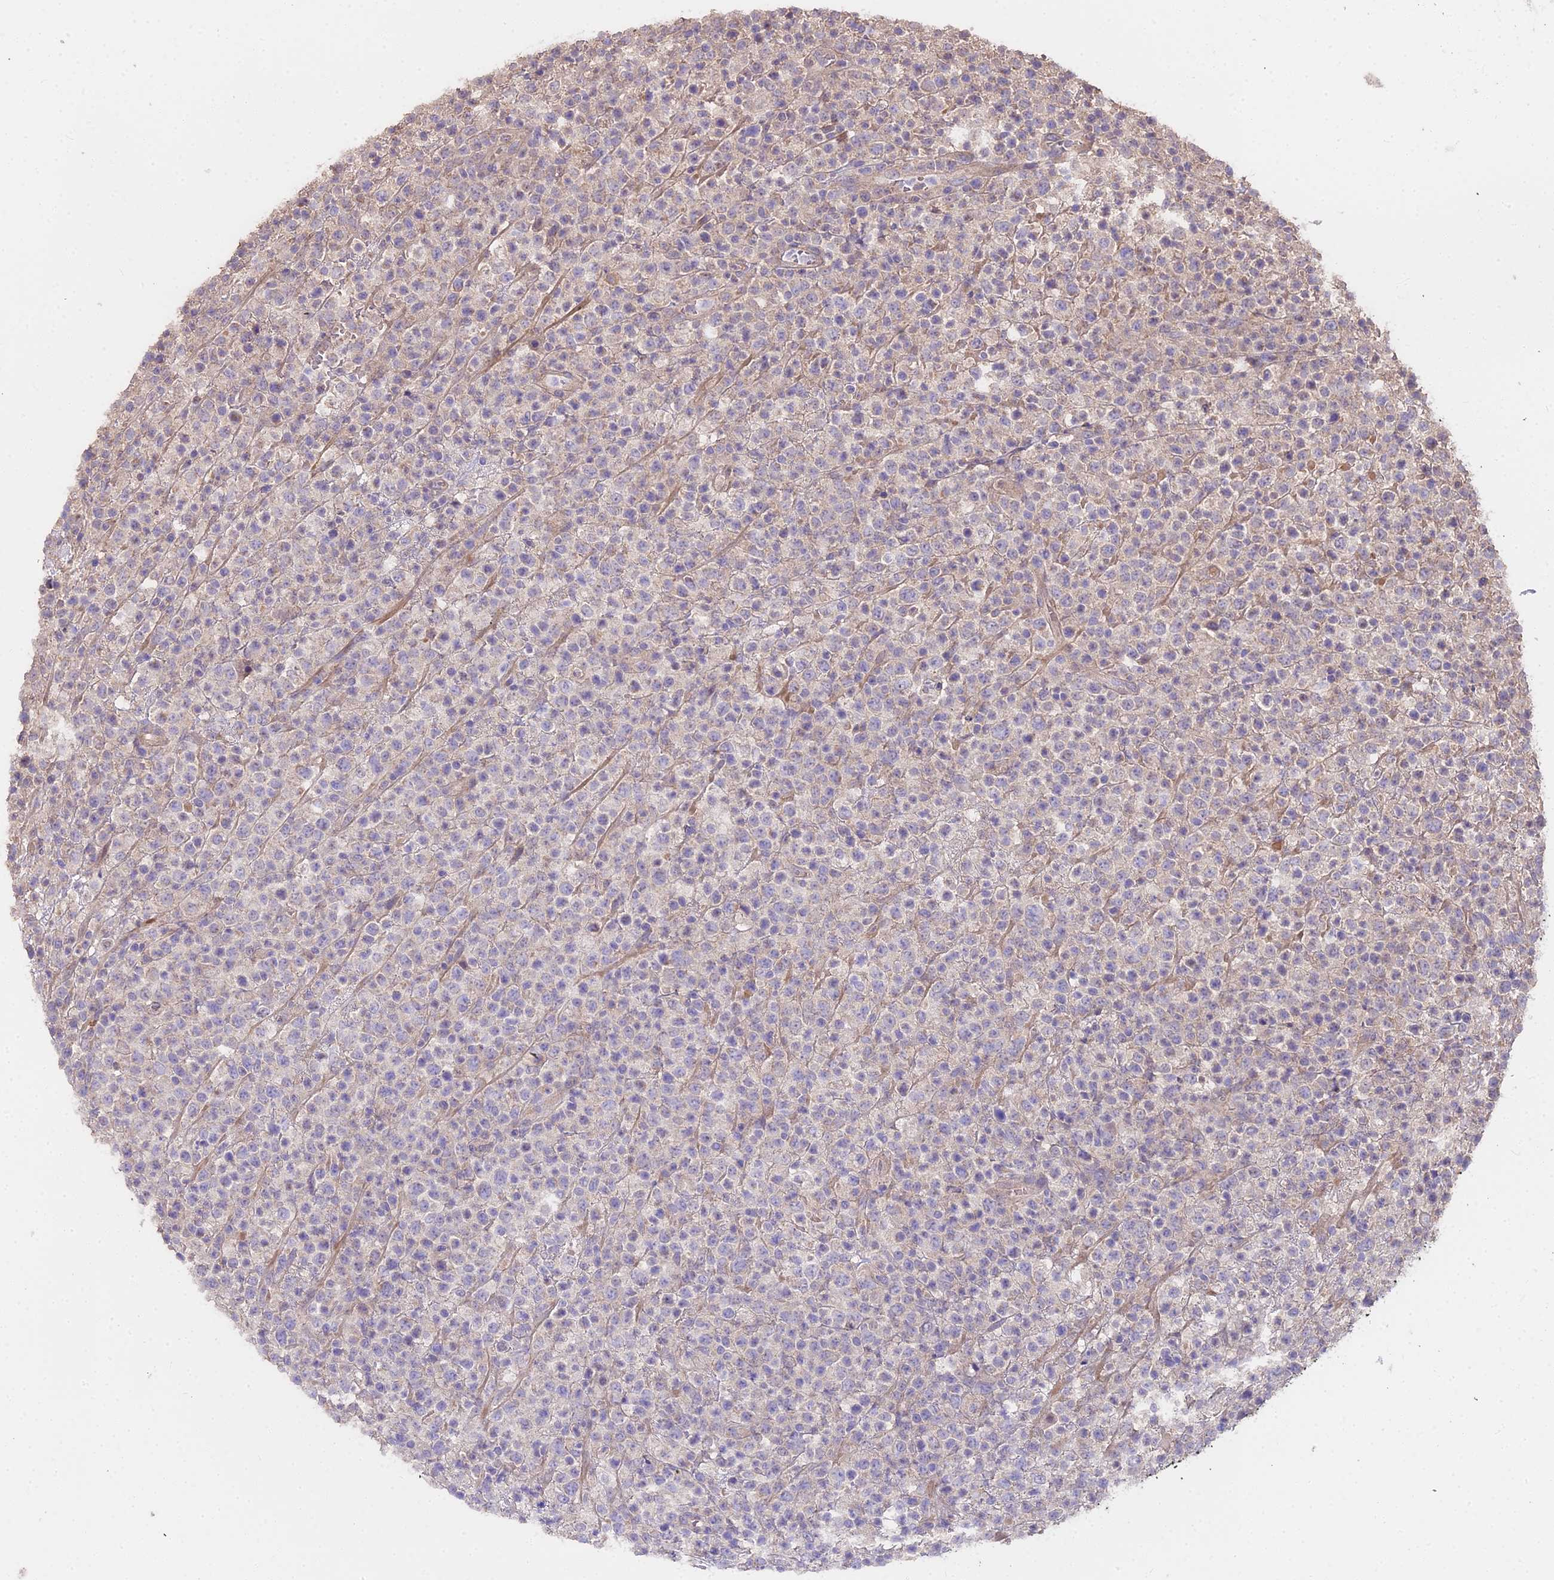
{"staining": {"intensity": "negative", "quantity": "none", "location": "none"}, "tissue": "lymphoma", "cell_type": "Tumor cells", "image_type": "cancer", "snomed": [{"axis": "morphology", "description": "Malignant lymphoma, non-Hodgkin's type, High grade"}, {"axis": "topography", "description": "Colon"}], "caption": "DAB (3,3'-diaminobenzidine) immunohistochemical staining of human malignant lymphoma, non-Hodgkin's type (high-grade) reveals no significant staining in tumor cells.", "gene": "METTL13", "patient": {"sex": "female", "age": 53}}